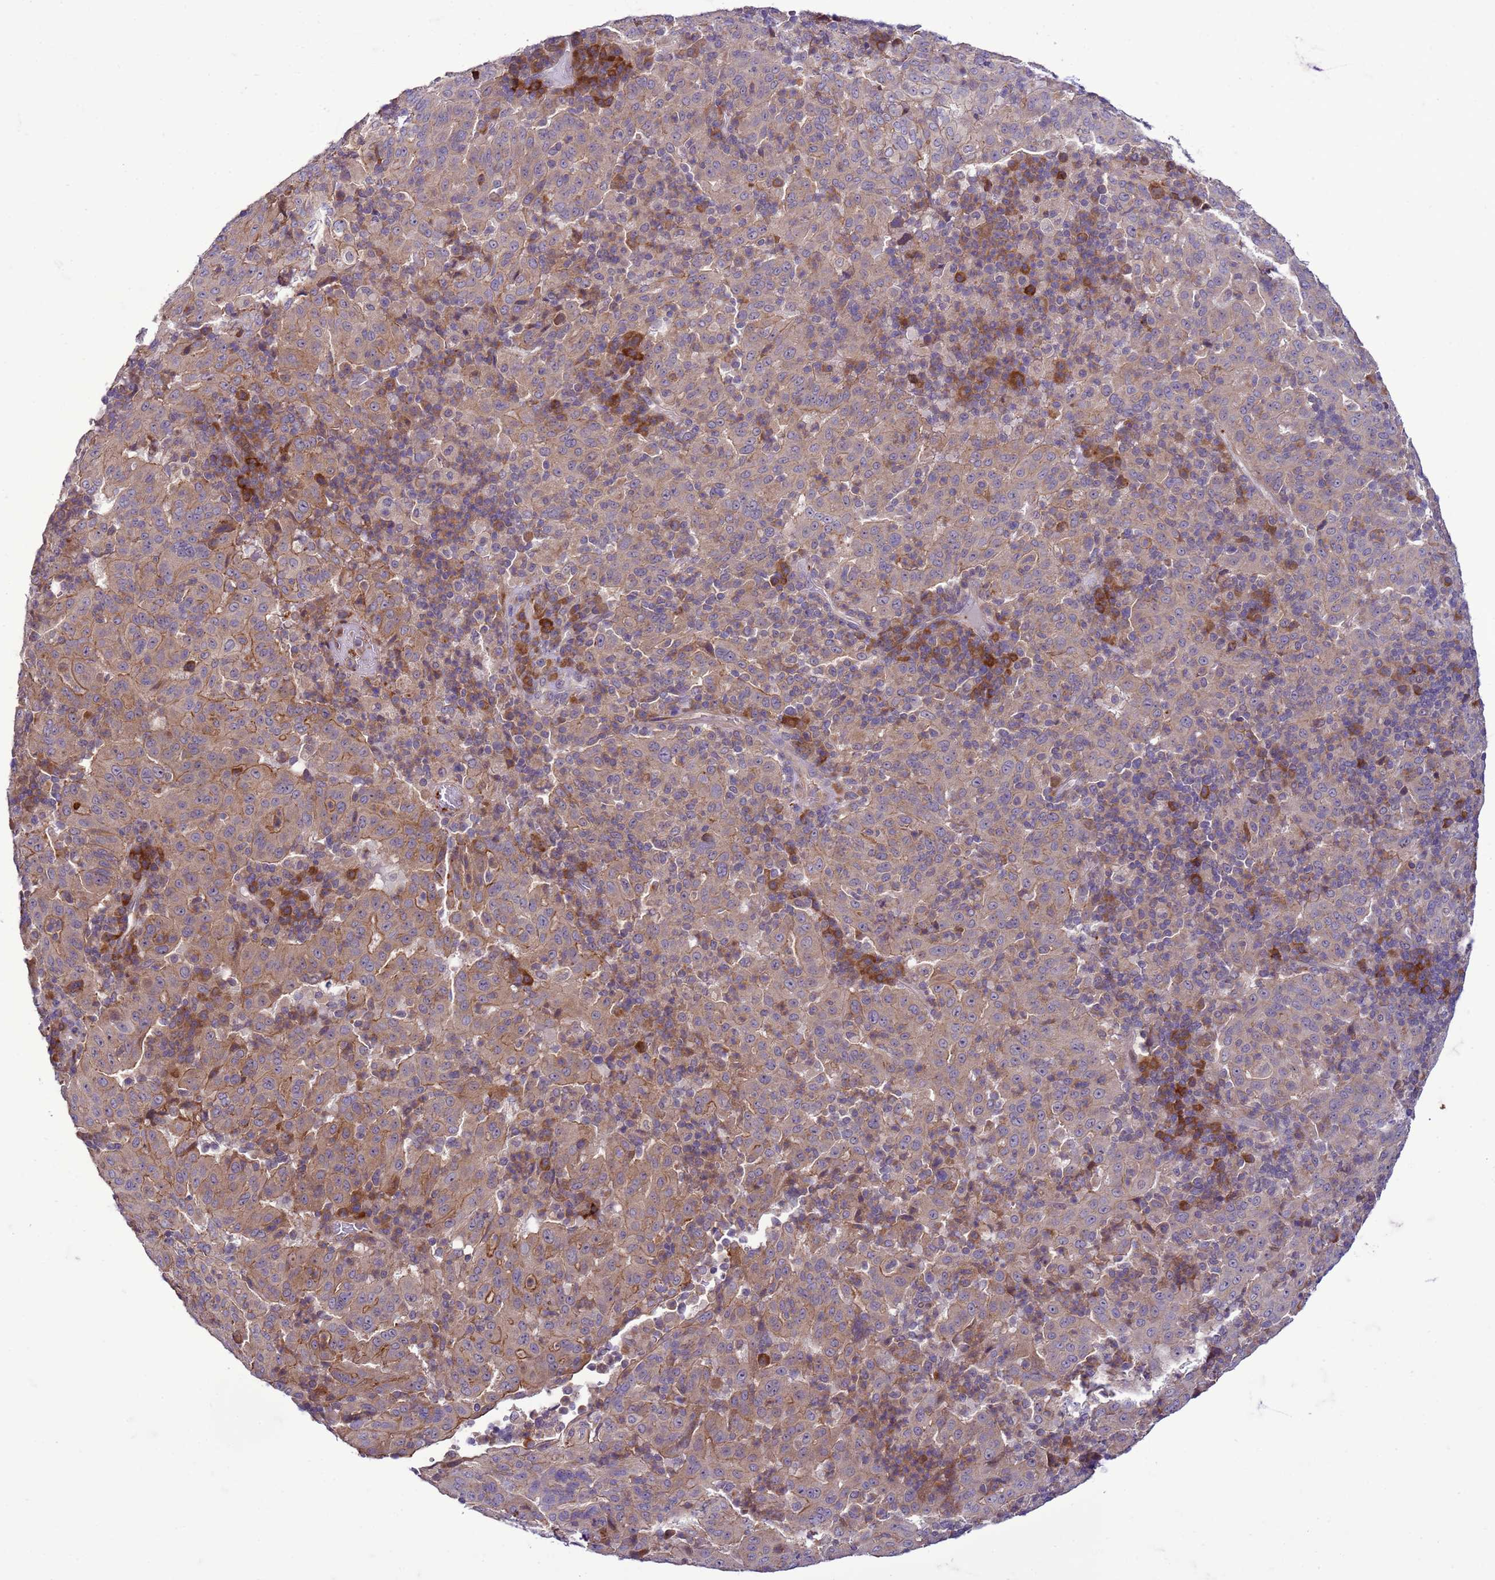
{"staining": {"intensity": "weak", "quantity": "25%-75%", "location": "cytoplasmic/membranous"}, "tissue": "pancreatic cancer", "cell_type": "Tumor cells", "image_type": "cancer", "snomed": [{"axis": "morphology", "description": "Adenocarcinoma, NOS"}, {"axis": "topography", "description": "Pancreas"}], "caption": "Brown immunohistochemical staining in human adenocarcinoma (pancreatic) shows weak cytoplasmic/membranous expression in about 25%-75% of tumor cells.", "gene": "GEN1", "patient": {"sex": "male", "age": 63}}